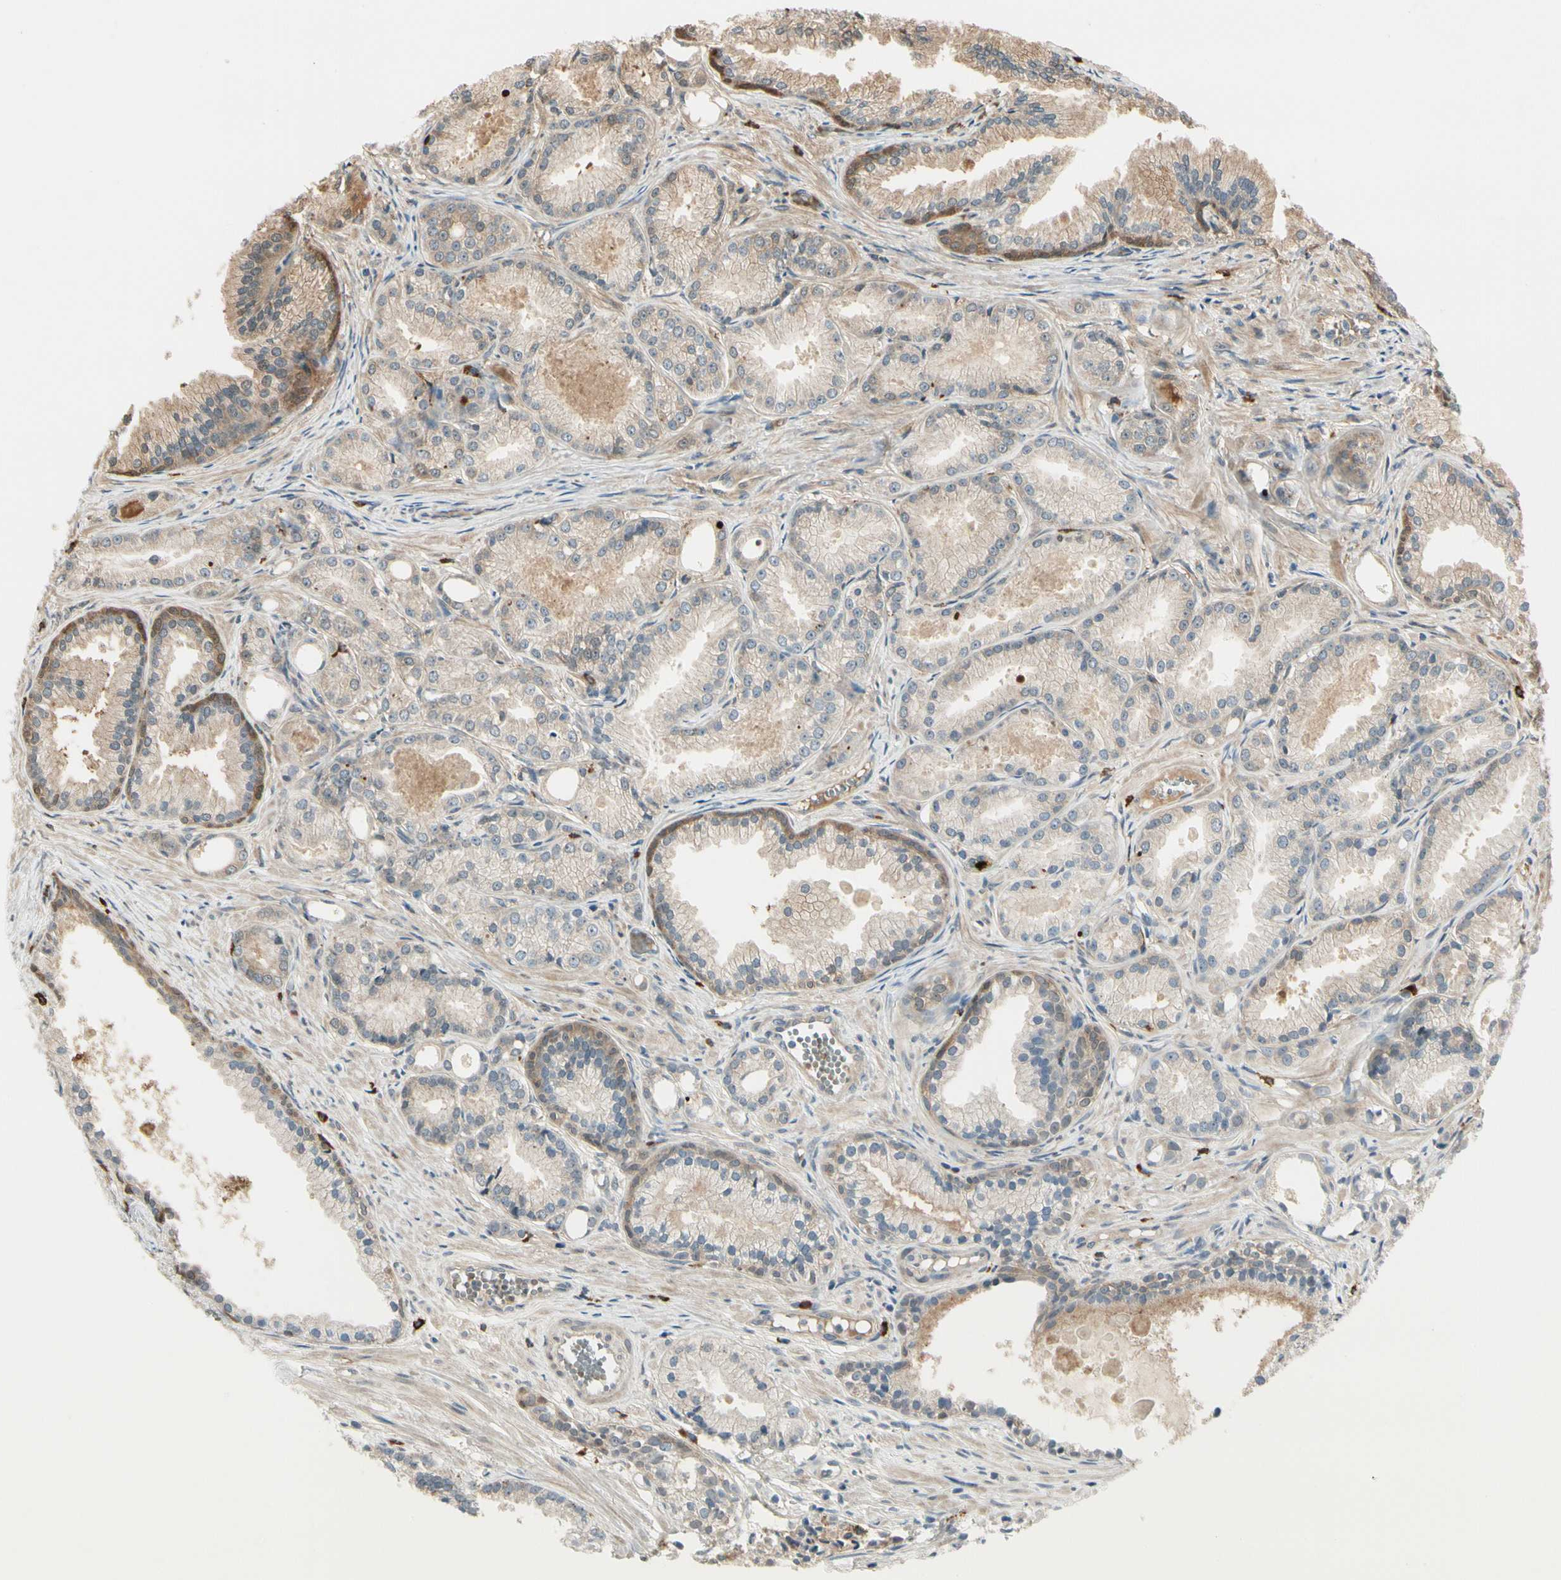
{"staining": {"intensity": "weak", "quantity": ">75%", "location": "cytoplasmic/membranous"}, "tissue": "prostate cancer", "cell_type": "Tumor cells", "image_type": "cancer", "snomed": [{"axis": "morphology", "description": "Adenocarcinoma, Low grade"}, {"axis": "topography", "description": "Prostate"}], "caption": "Weak cytoplasmic/membranous staining is present in approximately >75% of tumor cells in prostate cancer.", "gene": "EVC", "patient": {"sex": "male", "age": 72}}